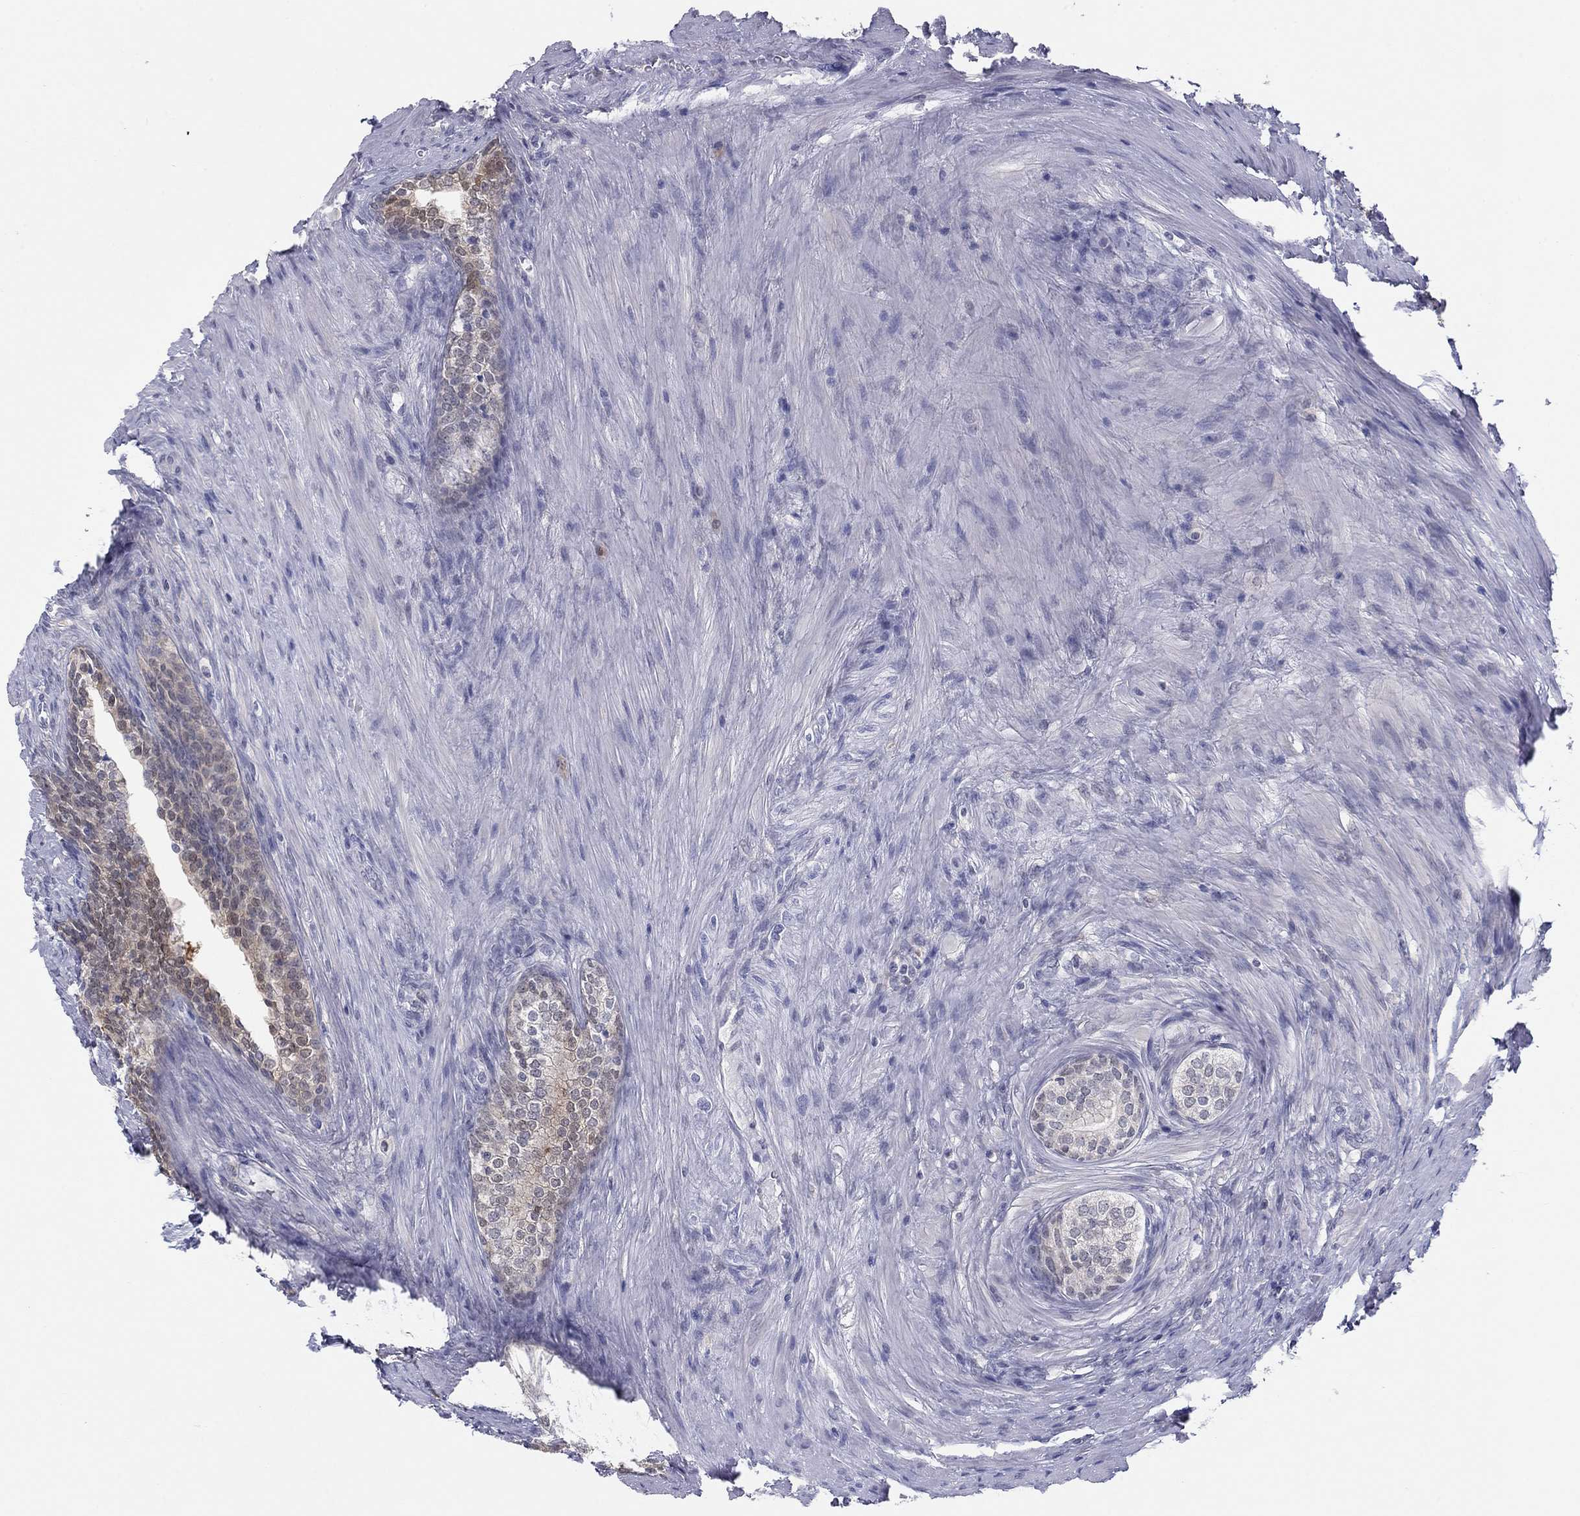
{"staining": {"intensity": "weak", "quantity": "25%-75%", "location": "cytoplasmic/membranous,nuclear"}, "tissue": "prostate", "cell_type": "Glandular cells", "image_type": "normal", "snomed": [{"axis": "morphology", "description": "Normal tissue, NOS"}, {"axis": "topography", "description": "Prostate"}], "caption": "High-magnification brightfield microscopy of normal prostate stained with DAB (brown) and counterstained with hematoxylin (blue). glandular cells exhibit weak cytoplasmic/membranous,nuclear expression is present in about25%-75% of cells.", "gene": "PDXK", "patient": {"sex": "male", "age": 65}}